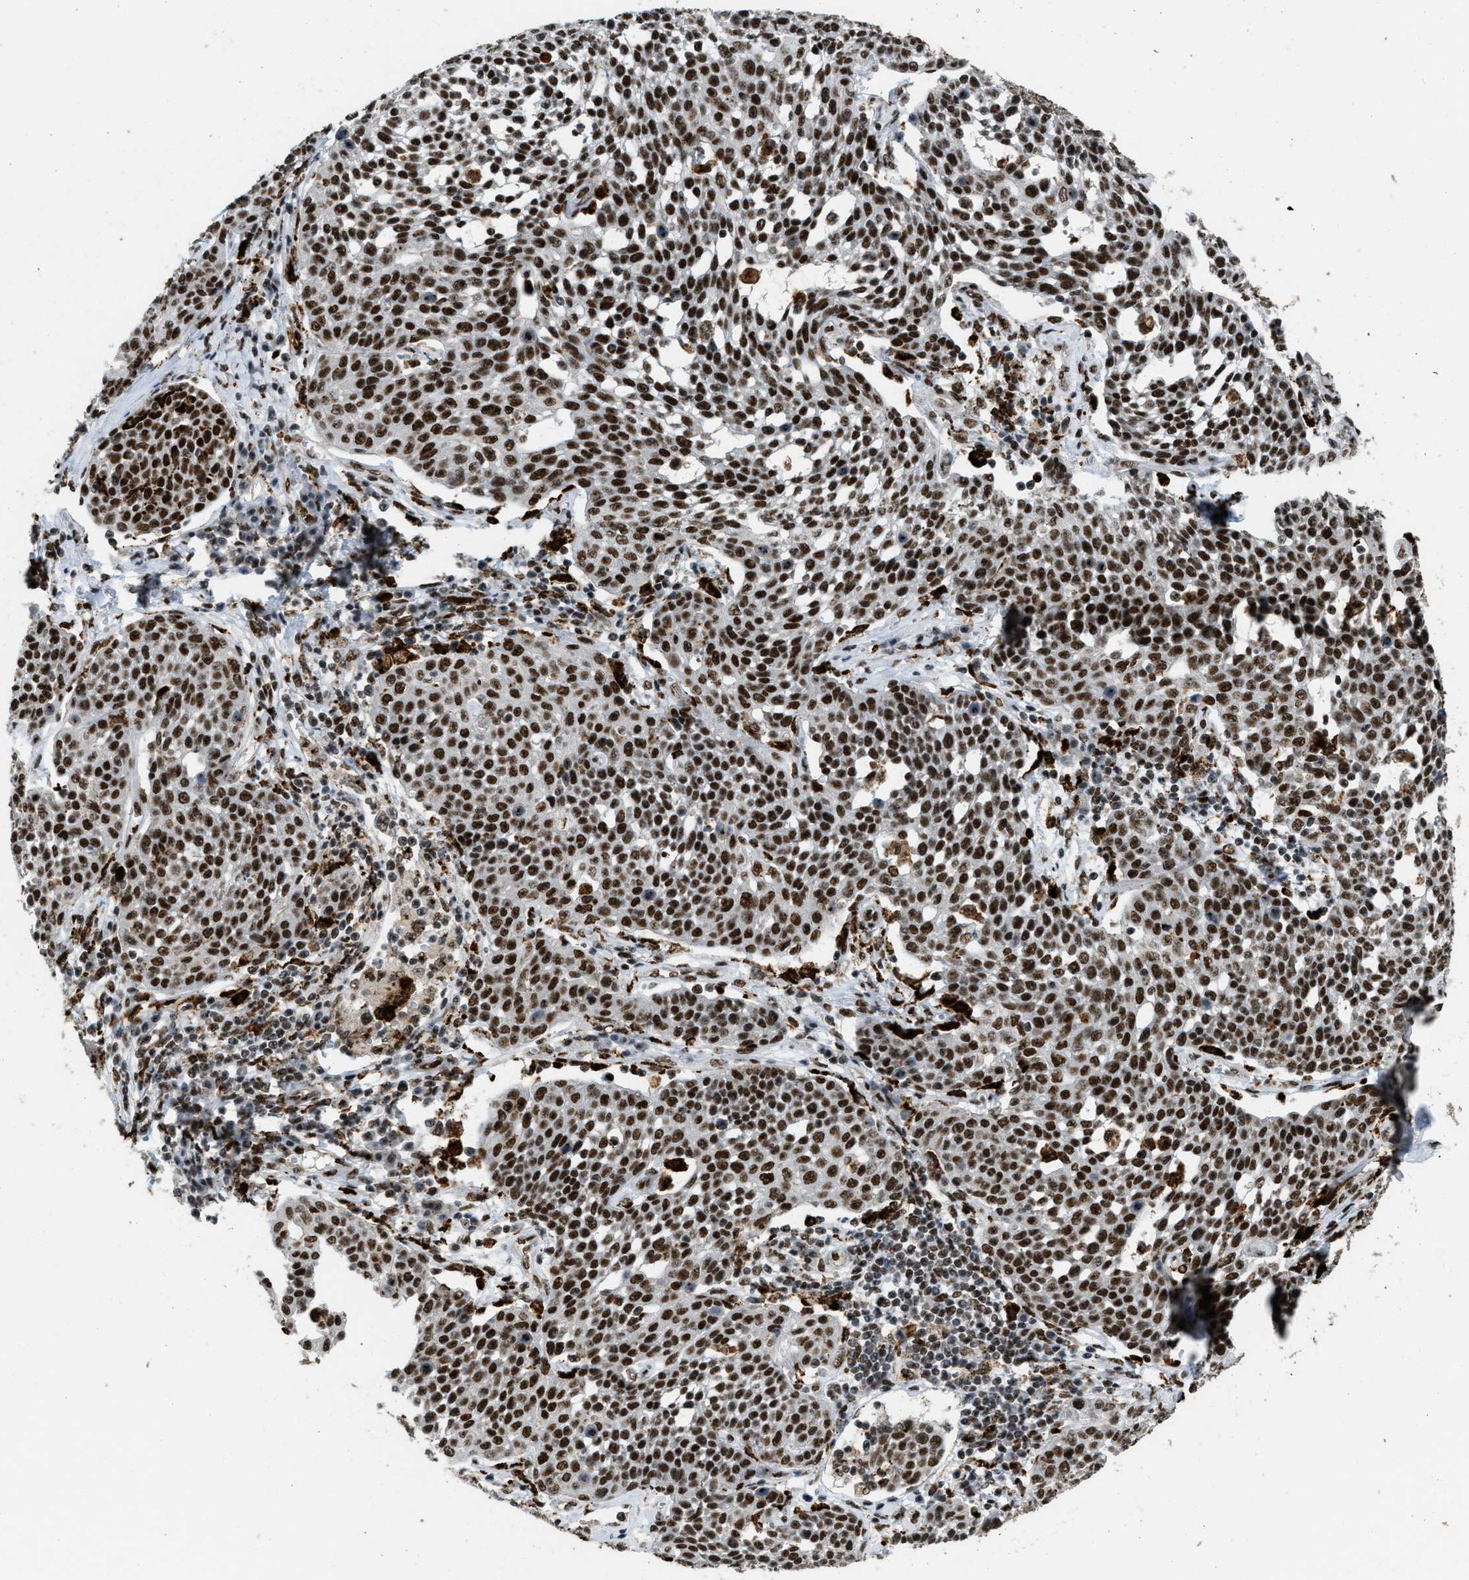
{"staining": {"intensity": "strong", "quantity": ">75%", "location": "nuclear"}, "tissue": "cervical cancer", "cell_type": "Tumor cells", "image_type": "cancer", "snomed": [{"axis": "morphology", "description": "Squamous cell carcinoma, NOS"}, {"axis": "topography", "description": "Cervix"}], "caption": "Immunohistochemistry of human cervical squamous cell carcinoma demonstrates high levels of strong nuclear positivity in about >75% of tumor cells.", "gene": "NUMA1", "patient": {"sex": "female", "age": 34}}